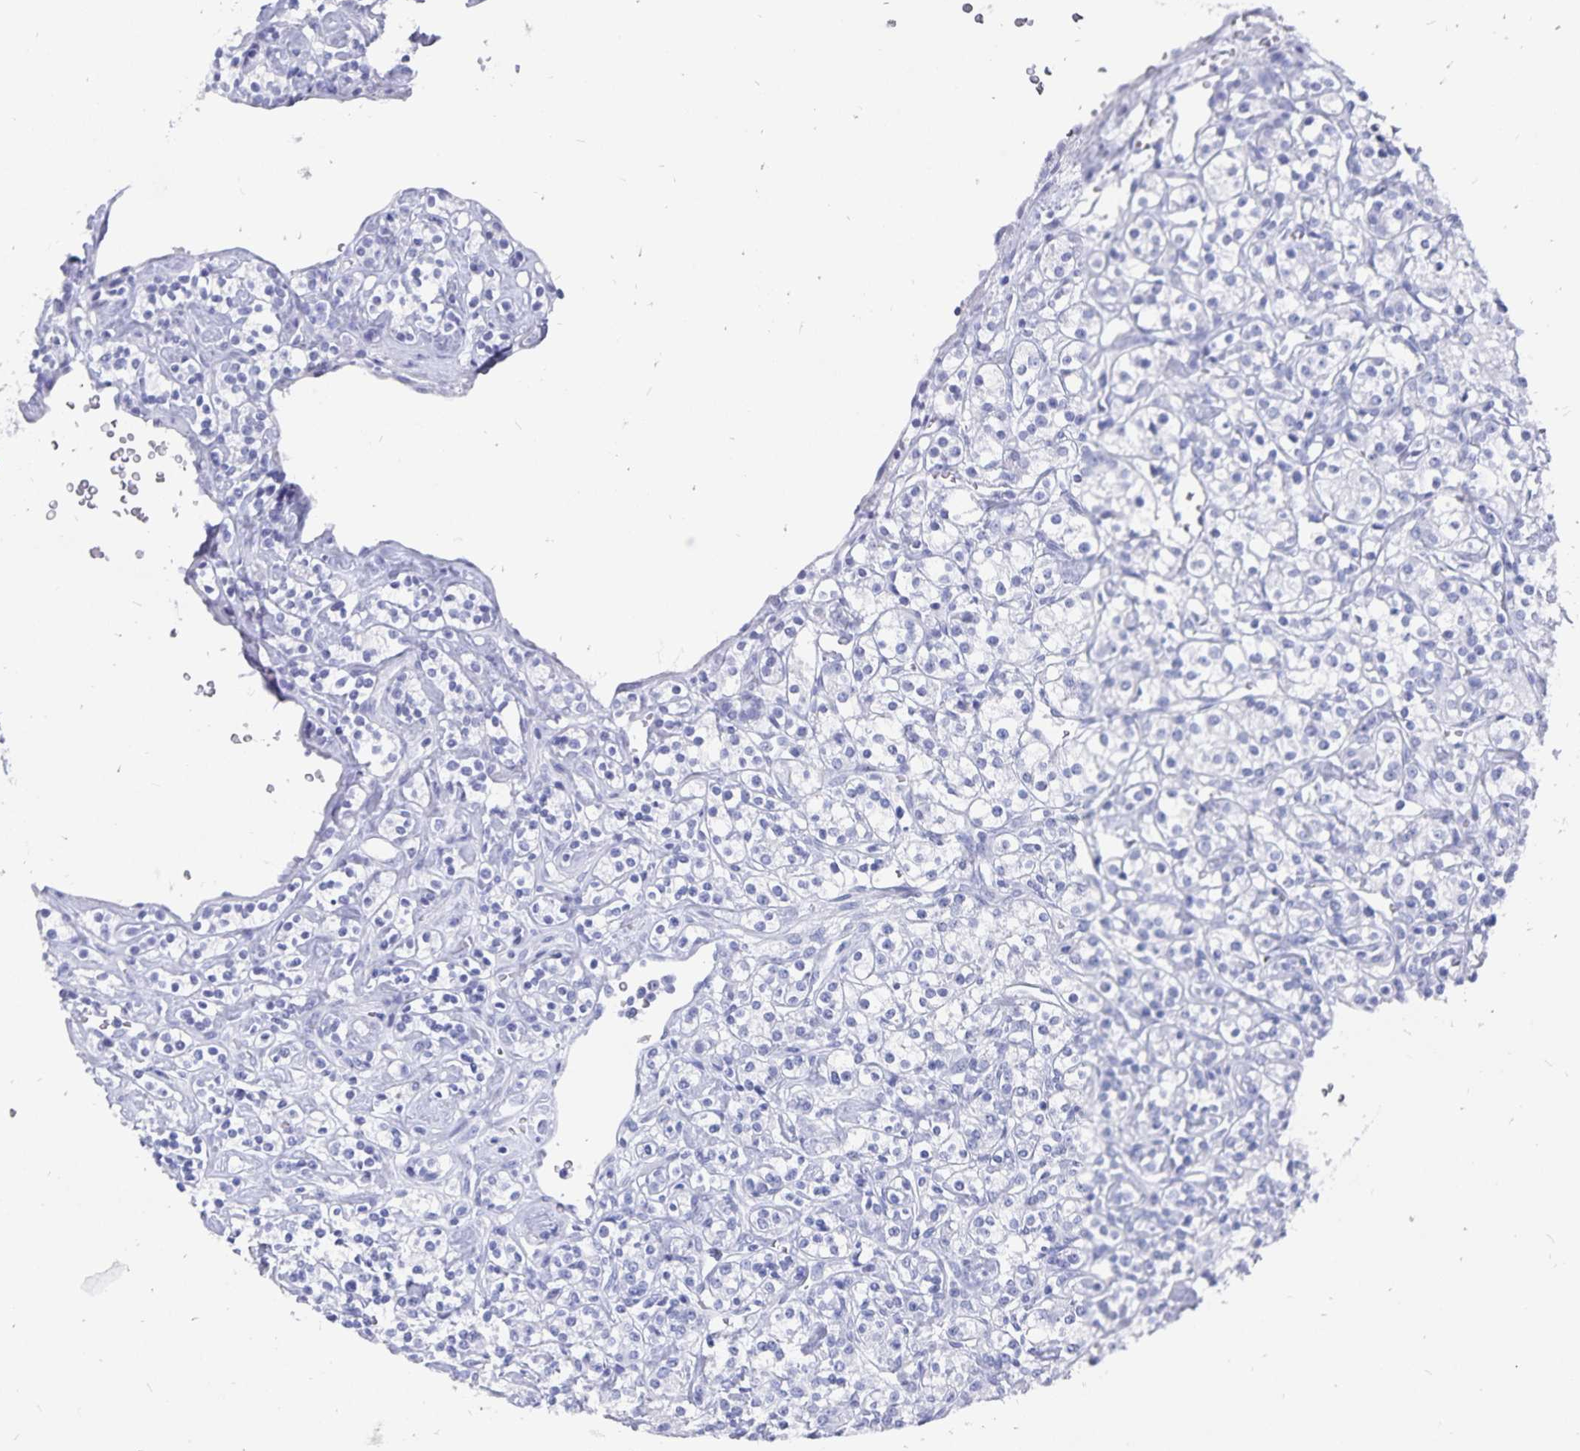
{"staining": {"intensity": "negative", "quantity": "none", "location": "none"}, "tissue": "renal cancer", "cell_type": "Tumor cells", "image_type": "cancer", "snomed": [{"axis": "morphology", "description": "Adenocarcinoma, NOS"}, {"axis": "topography", "description": "Kidney"}], "caption": "High magnification brightfield microscopy of renal adenocarcinoma stained with DAB (brown) and counterstained with hematoxylin (blue): tumor cells show no significant staining.", "gene": "ADH1A", "patient": {"sex": "male", "age": 77}}